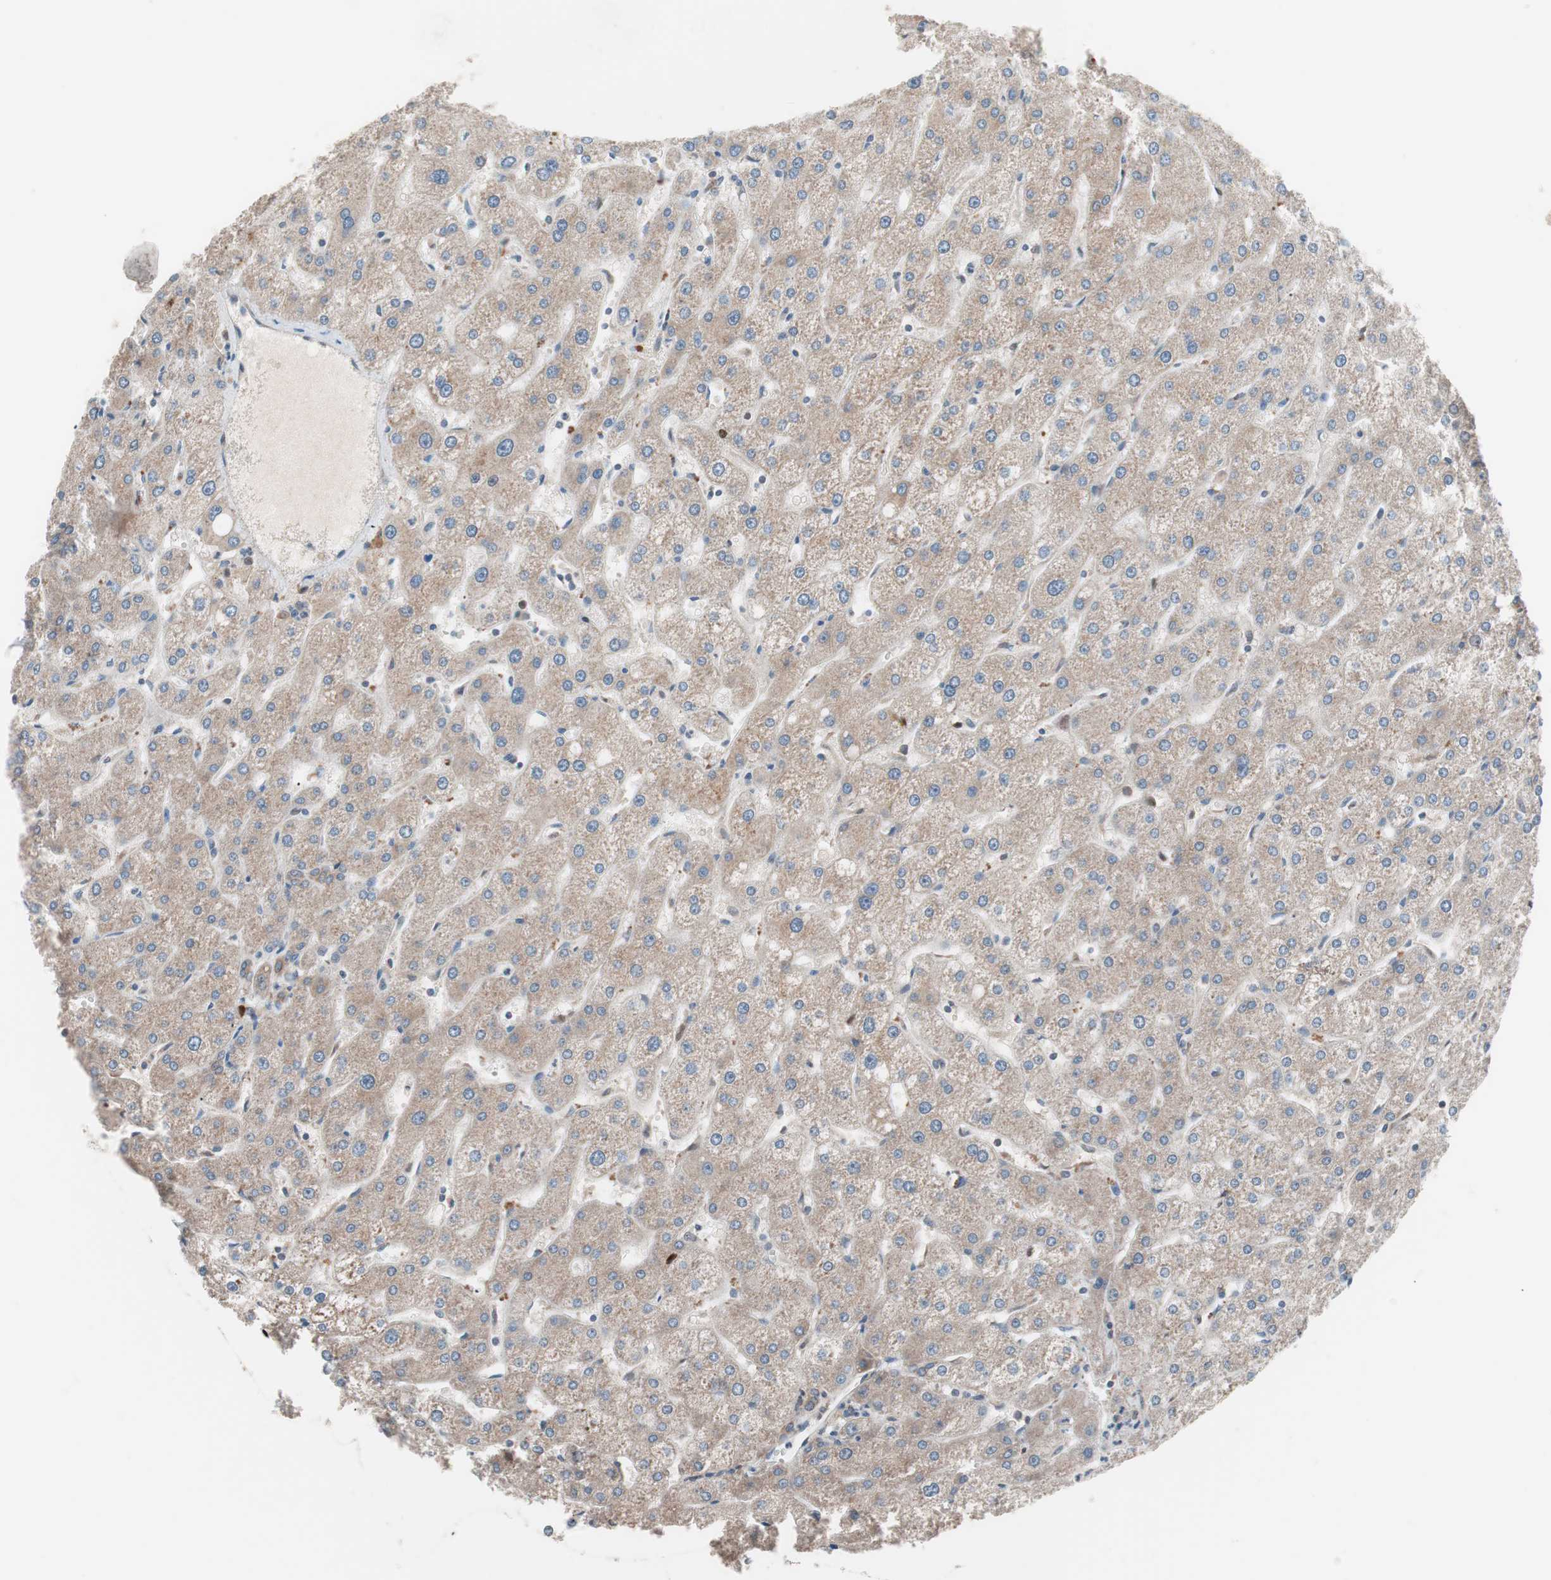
{"staining": {"intensity": "moderate", "quantity": ">75%", "location": "cytoplasmic/membranous"}, "tissue": "liver", "cell_type": "Cholangiocytes", "image_type": "normal", "snomed": [{"axis": "morphology", "description": "Normal tissue, NOS"}, {"axis": "topography", "description": "Liver"}], "caption": "Immunohistochemical staining of benign human liver reveals medium levels of moderate cytoplasmic/membranous expression in about >75% of cholangiocytes.", "gene": "FAAH", "patient": {"sex": "male", "age": 67}}